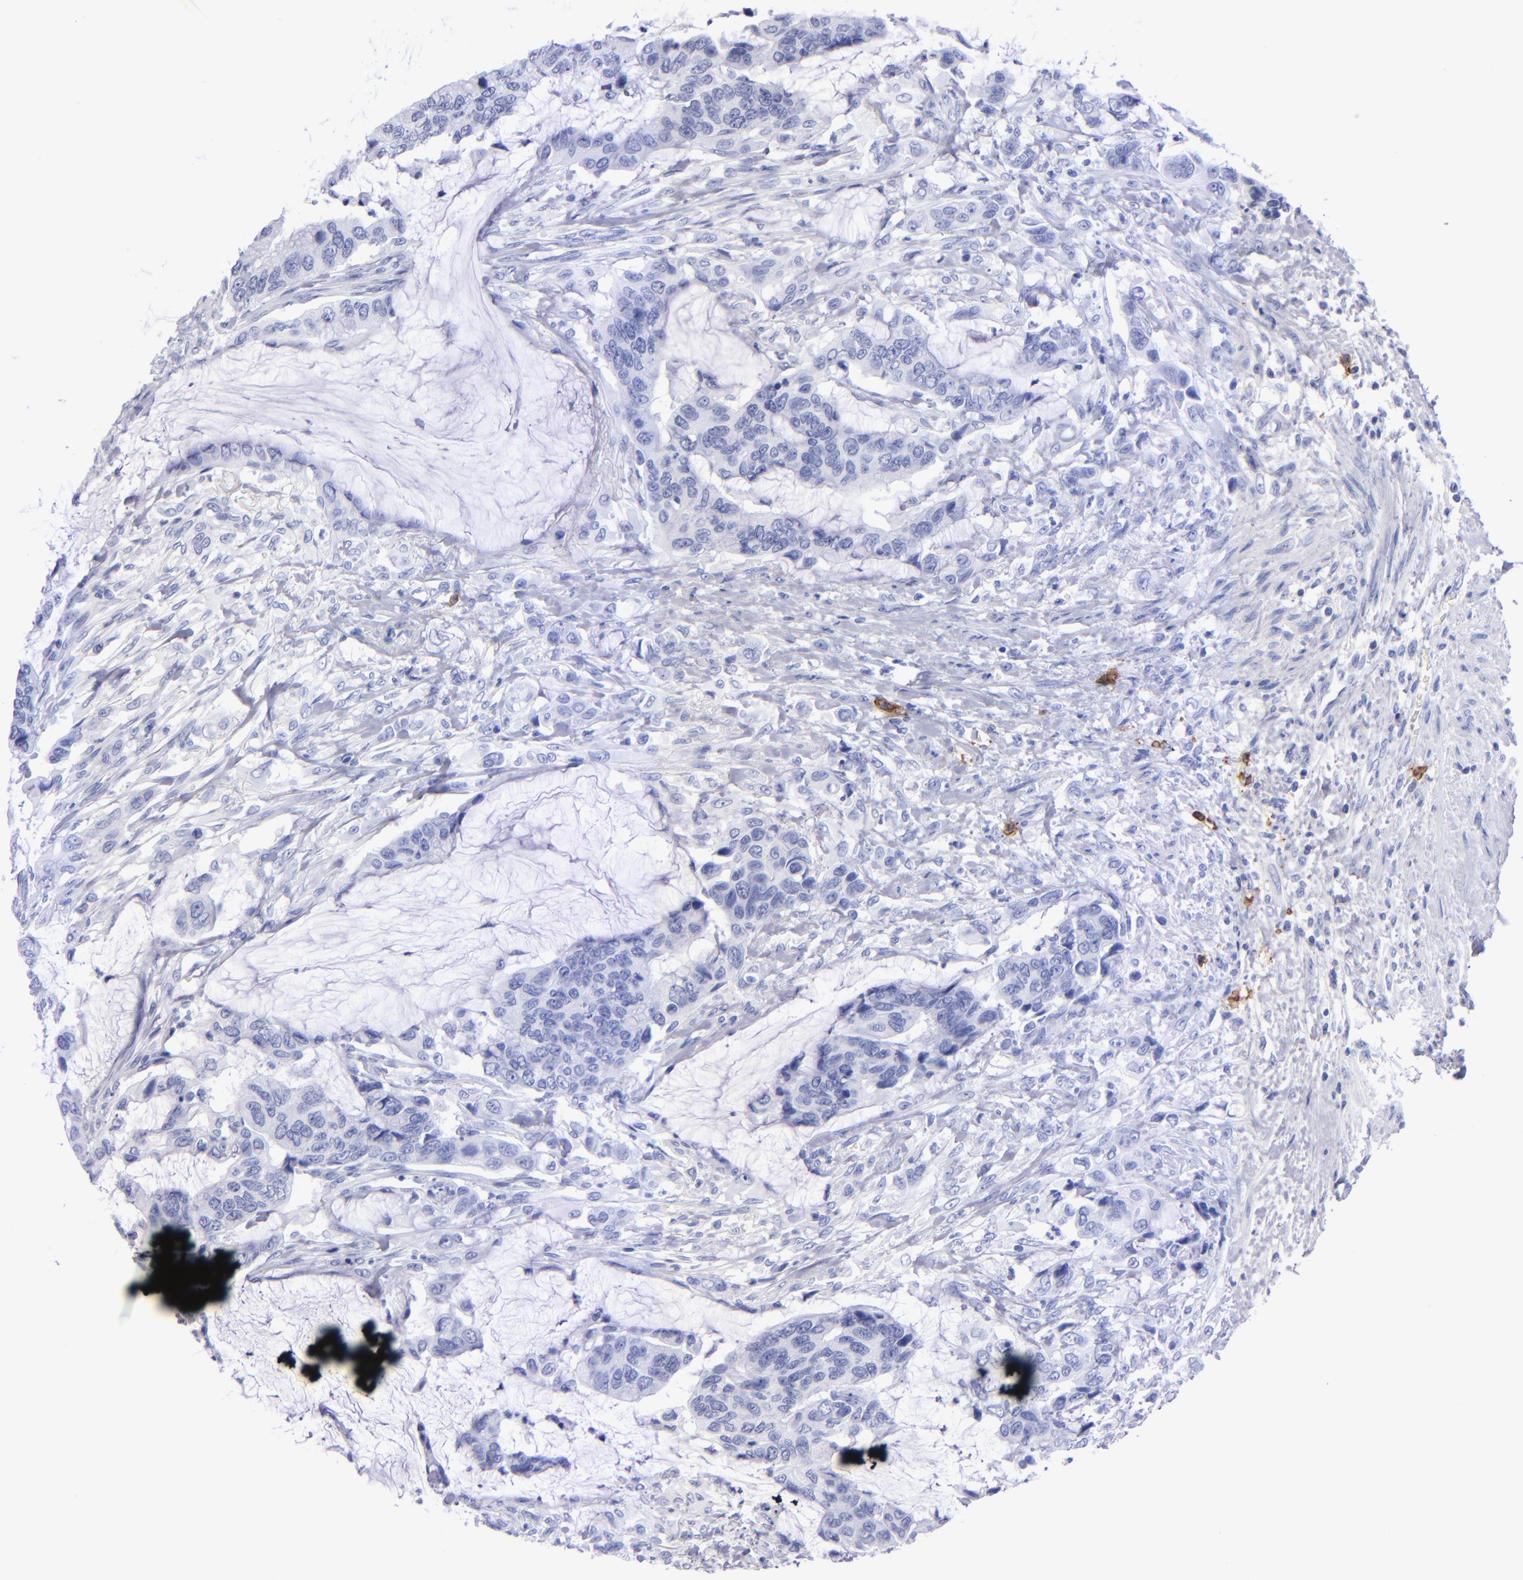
{"staining": {"intensity": "negative", "quantity": "none", "location": "none"}, "tissue": "colorectal cancer", "cell_type": "Tumor cells", "image_type": "cancer", "snomed": [{"axis": "morphology", "description": "Adenocarcinoma, NOS"}, {"axis": "topography", "description": "Rectum"}], "caption": "This is an immunohistochemistry (IHC) image of human colorectal cancer. There is no positivity in tumor cells.", "gene": "CD38", "patient": {"sex": "female", "age": 59}}